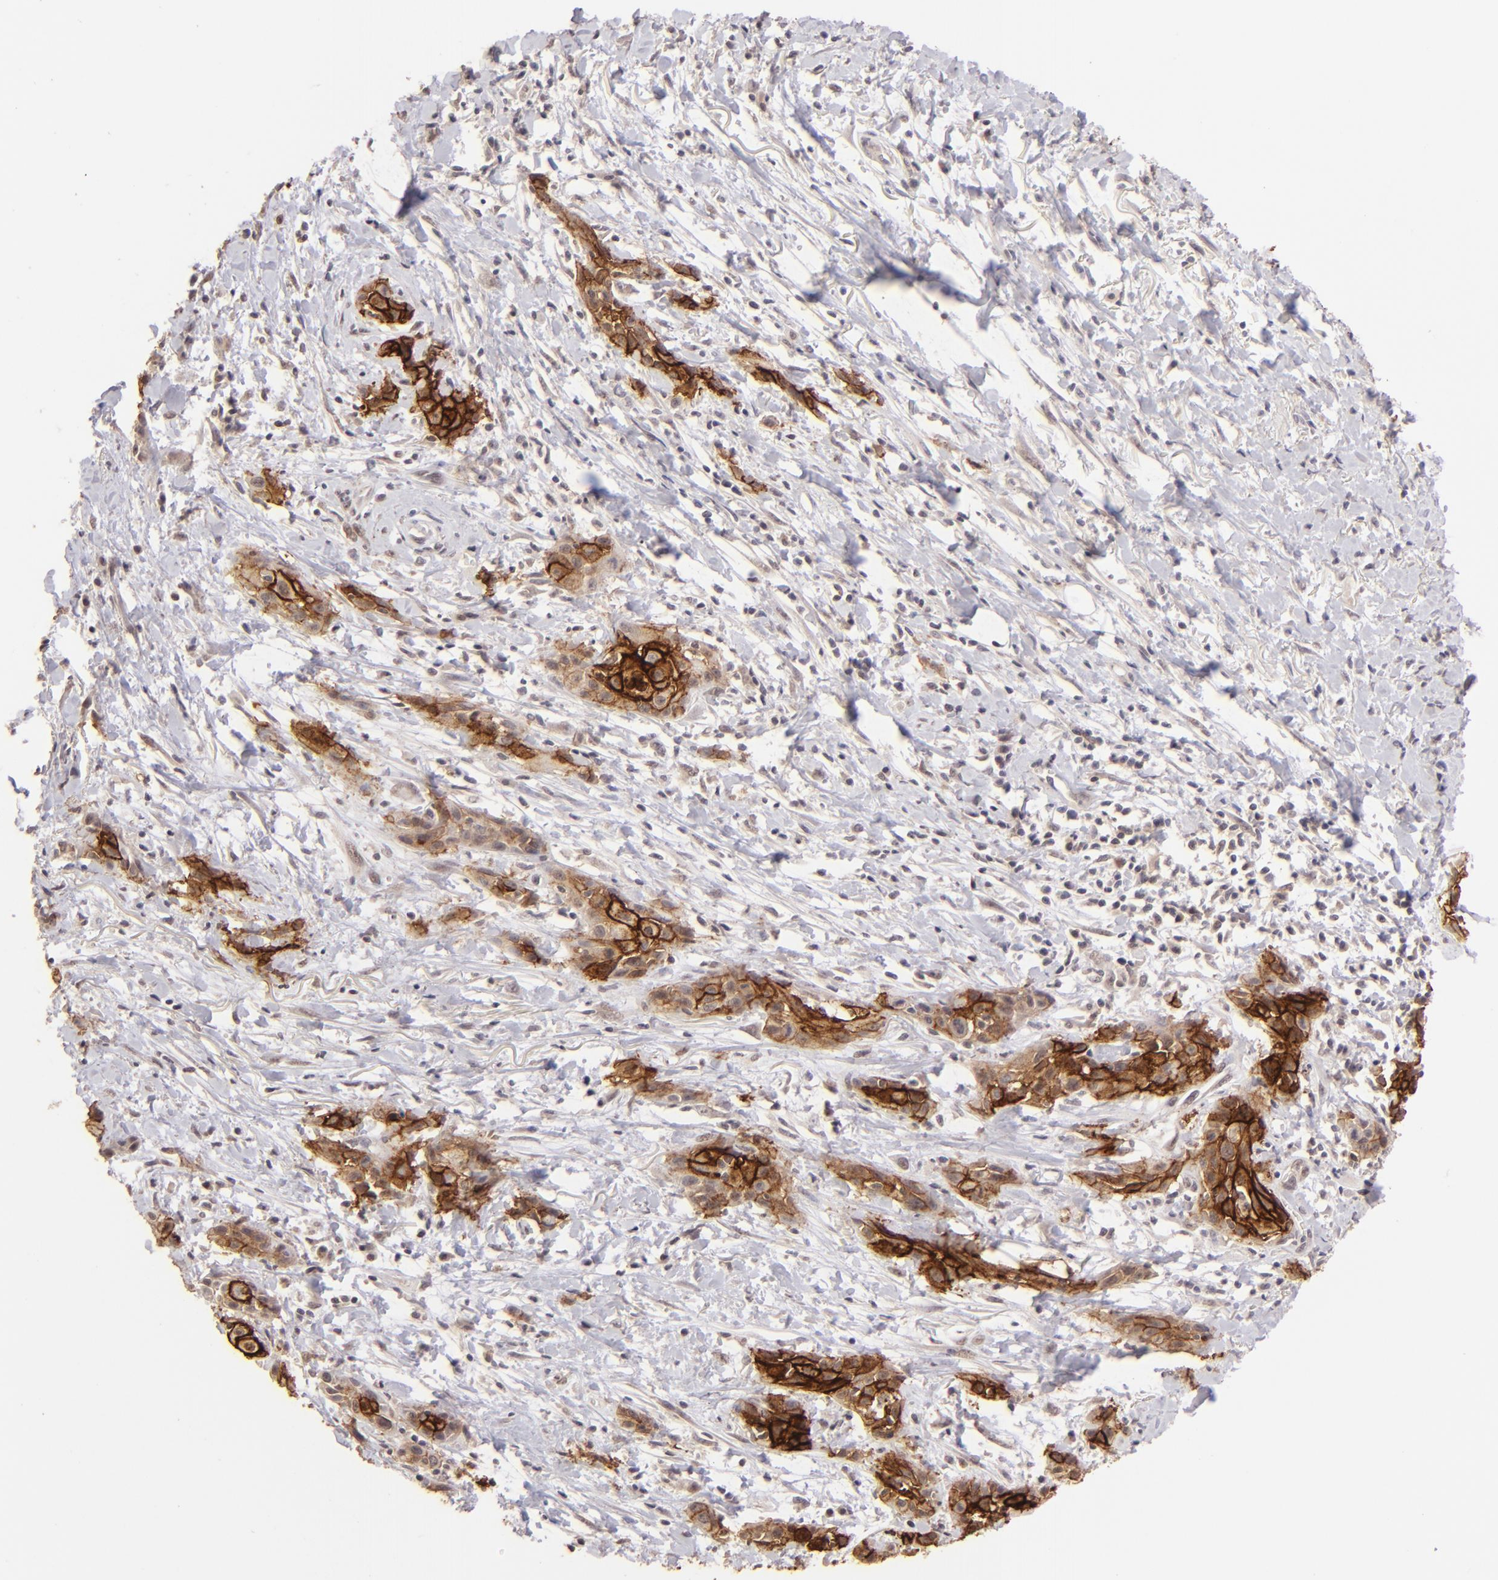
{"staining": {"intensity": "strong", "quantity": ">75%", "location": "cytoplasmic/membranous"}, "tissue": "skin cancer", "cell_type": "Tumor cells", "image_type": "cancer", "snomed": [{"axis": "morphology", "description": "Squamous cell carcinoma, NOS"}, {"axis": "topography", "description": "Skin"}, {"axis": "topography", "description": "Anal"}], "caption": "Human skin cancer (squamous cell carcinoma) stained with a brown dye reveals strong cytoplasmic/membranous positive expression in approximately >75% of tumor cells.", "gene": "CLDN1", "patient": {"sex": "male", "age": 64}}